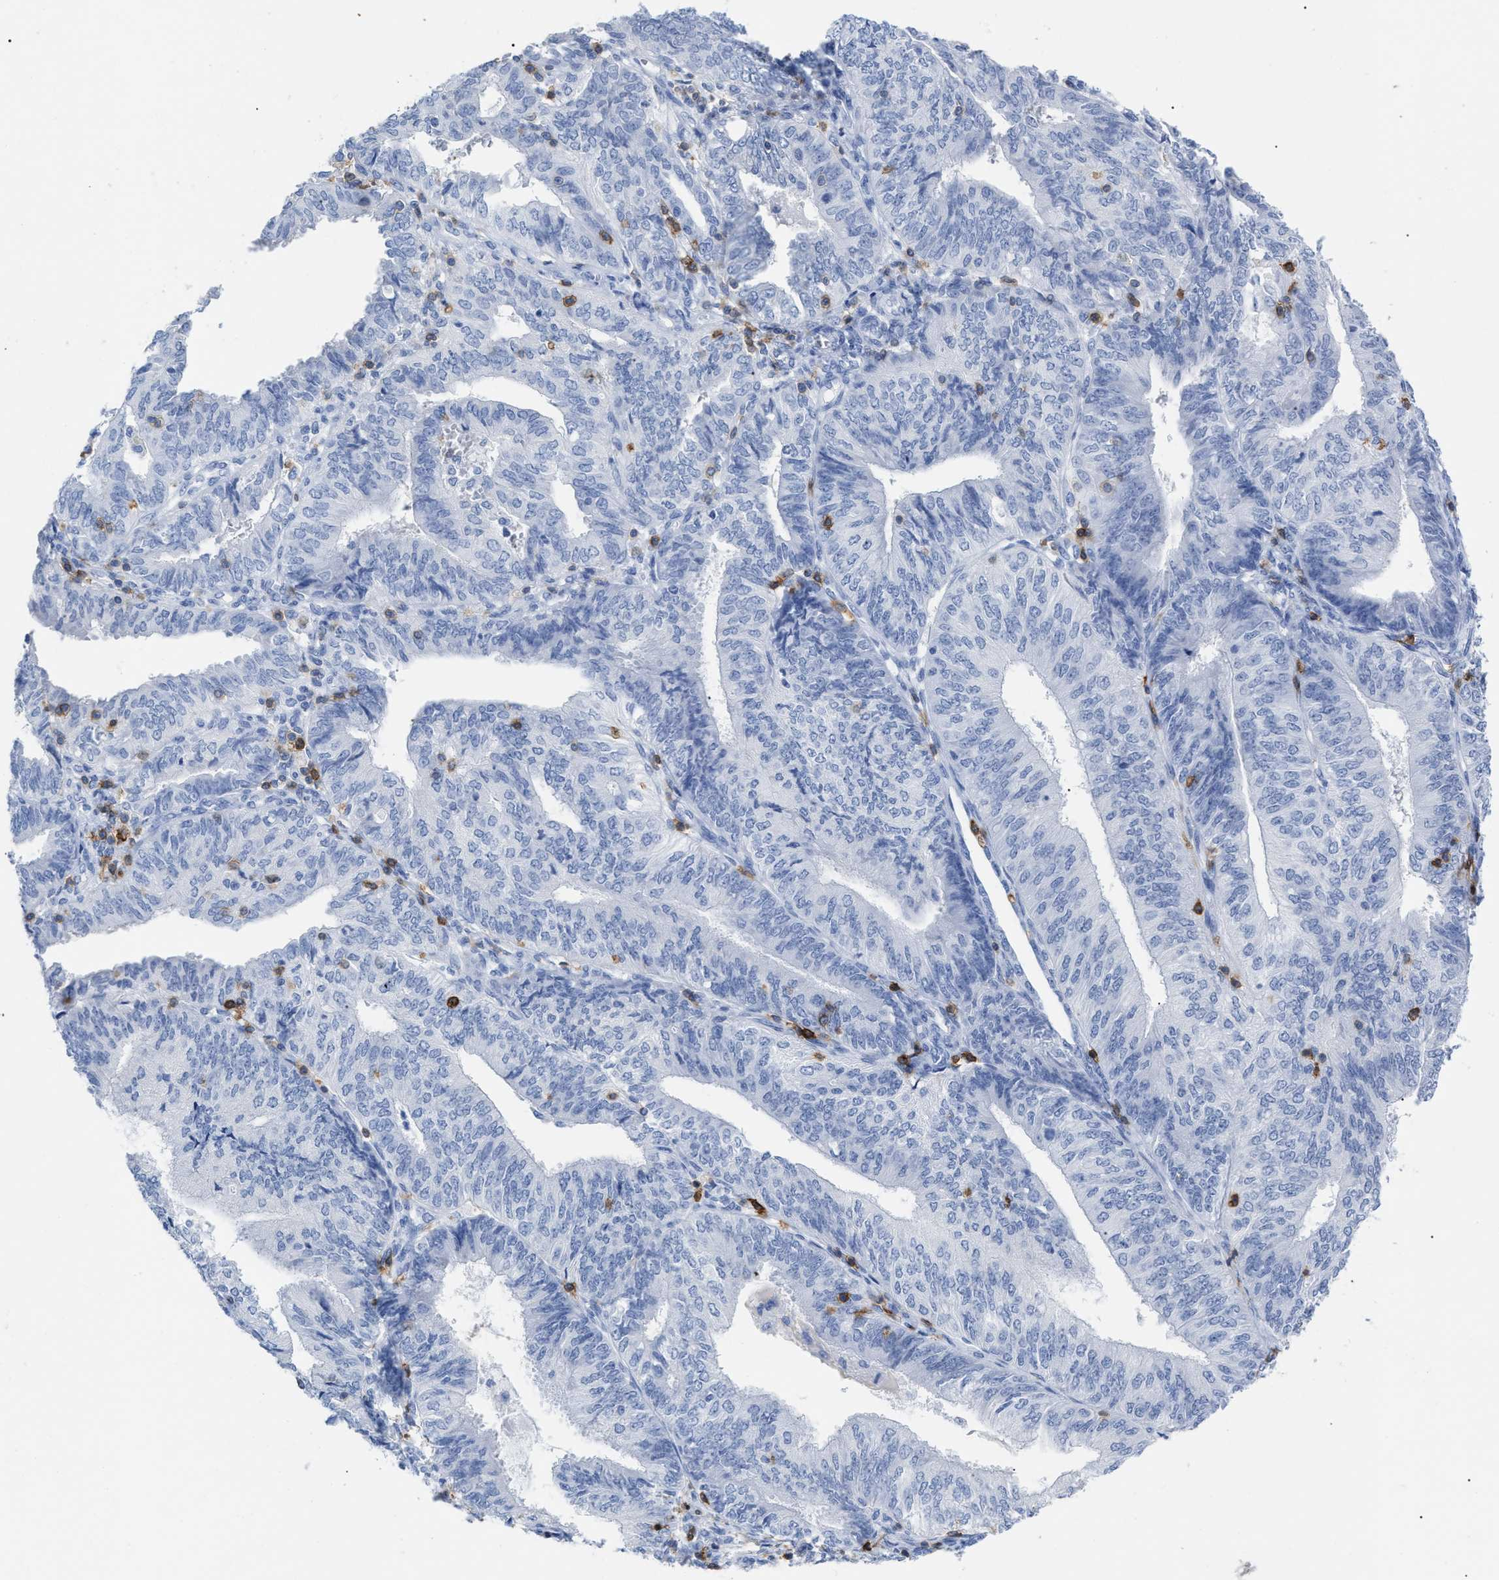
{"staining": {"intensity": "negative", "quantity": "none", "location": "none"}, "tissue": "endometrial cancer", "cell_type": "Tumor cells", "image_type": "cancer", "snomed": [{"axis": "morphology", "description": "Adenocarcinoma, NOS"}, {"axis": "topography", "description": "Endometrium"}], "caption": "Micrograph shows no significant protein staining in tumor cells of endometrial cancer (adenocarcinoma).", "gene": "CD5", "patient": {"sex": "female", "age": 58}}